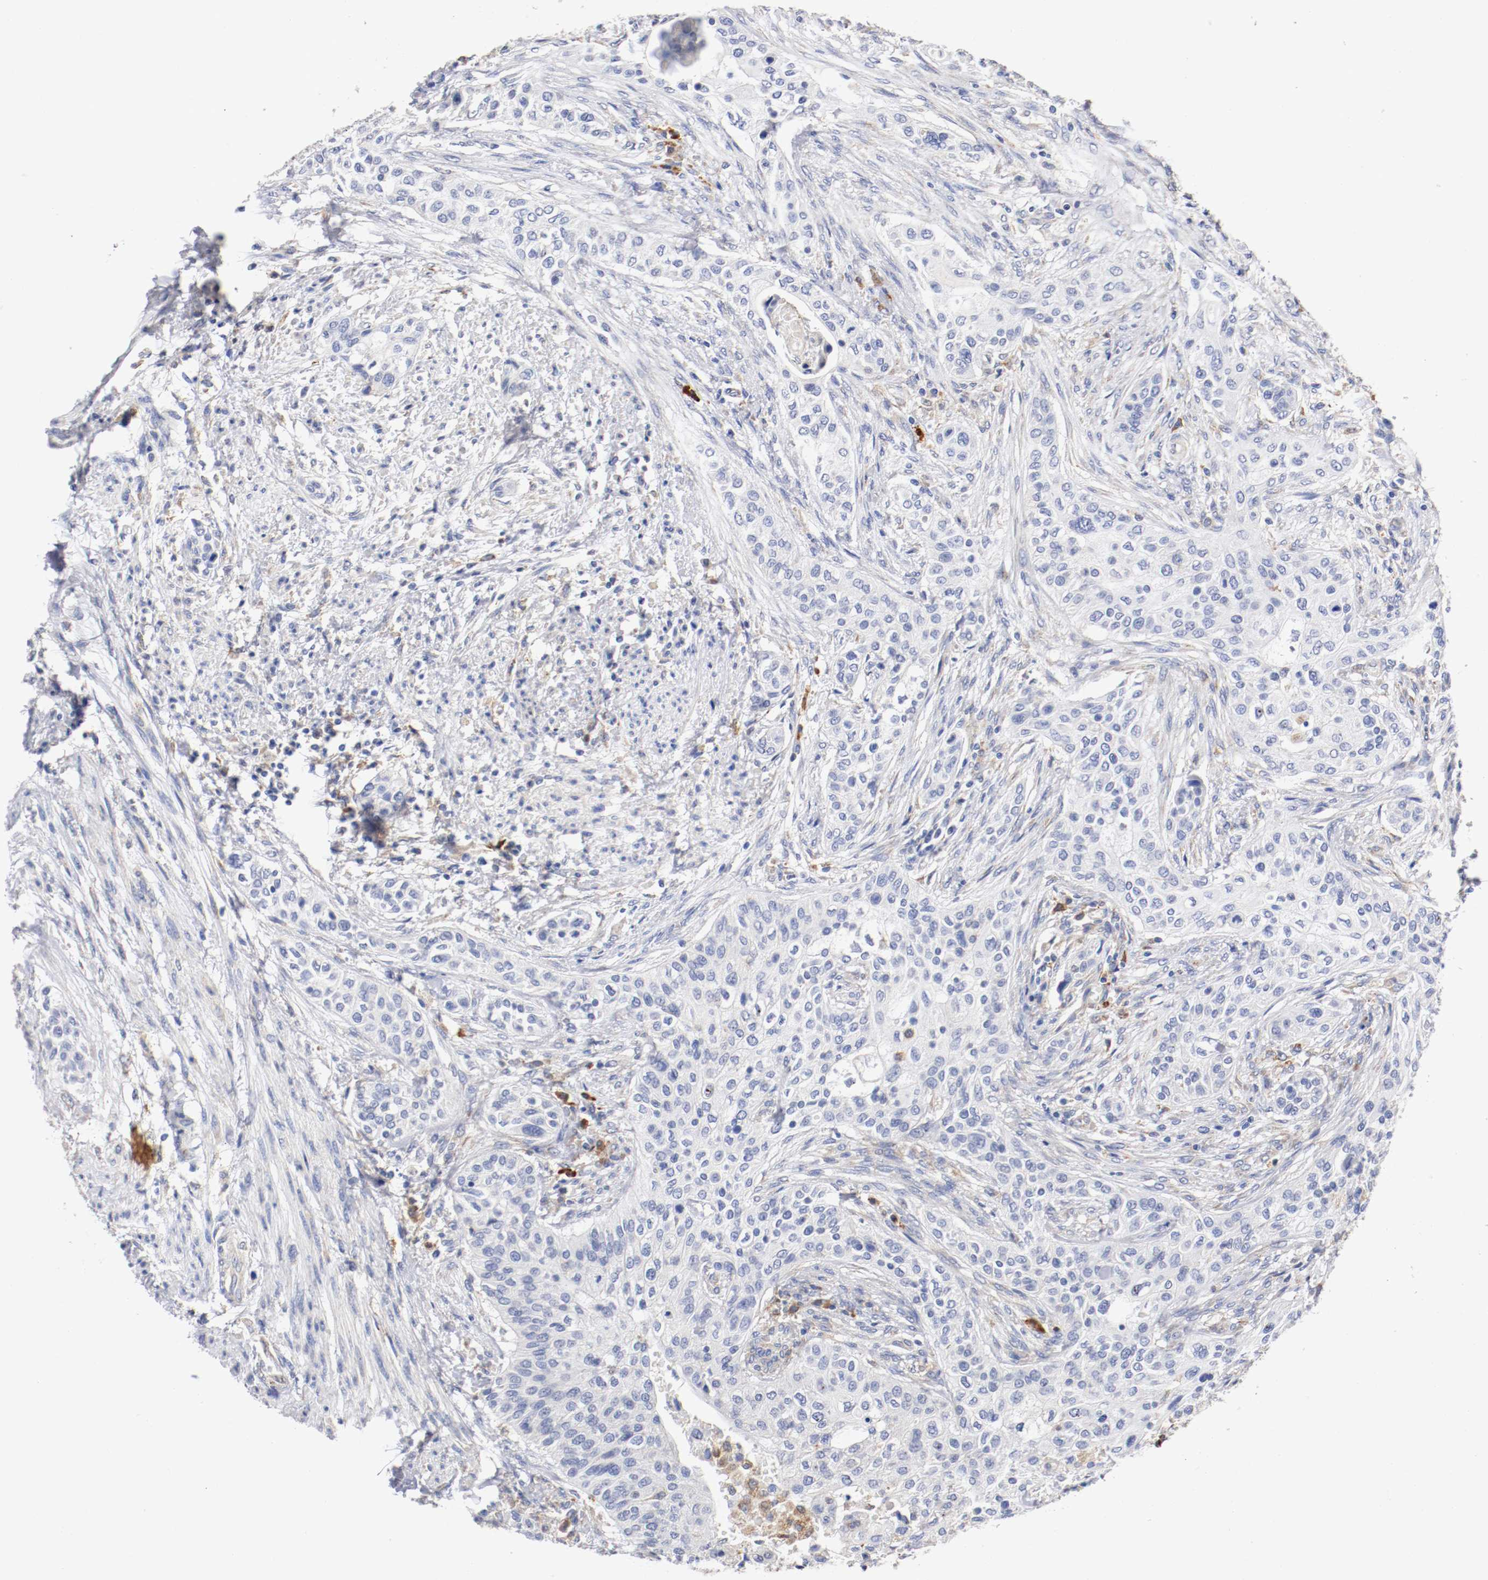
{"staining": {"intensity": "weak", "quantity": "<25%", "location": "cytoplasmic/membranous"}, "tissue": "urothelial cancer", "cell_type": "Tumor cells", "image_type": "cancer", "snomed": [{"axis": "morphology", "description": "Urothelial carcinoma, High grade"}, {"axis": "topography", "description": "Urinary bladder"}], "caption": "High power microscopy micrograph of an immunohistochemistry photomicrograph of urothelial carcinoma (high-grade), revealing no significant staining in tumor cells.", "gene": "TRAF2", "patient": {"sex": "male", "age": 74}}